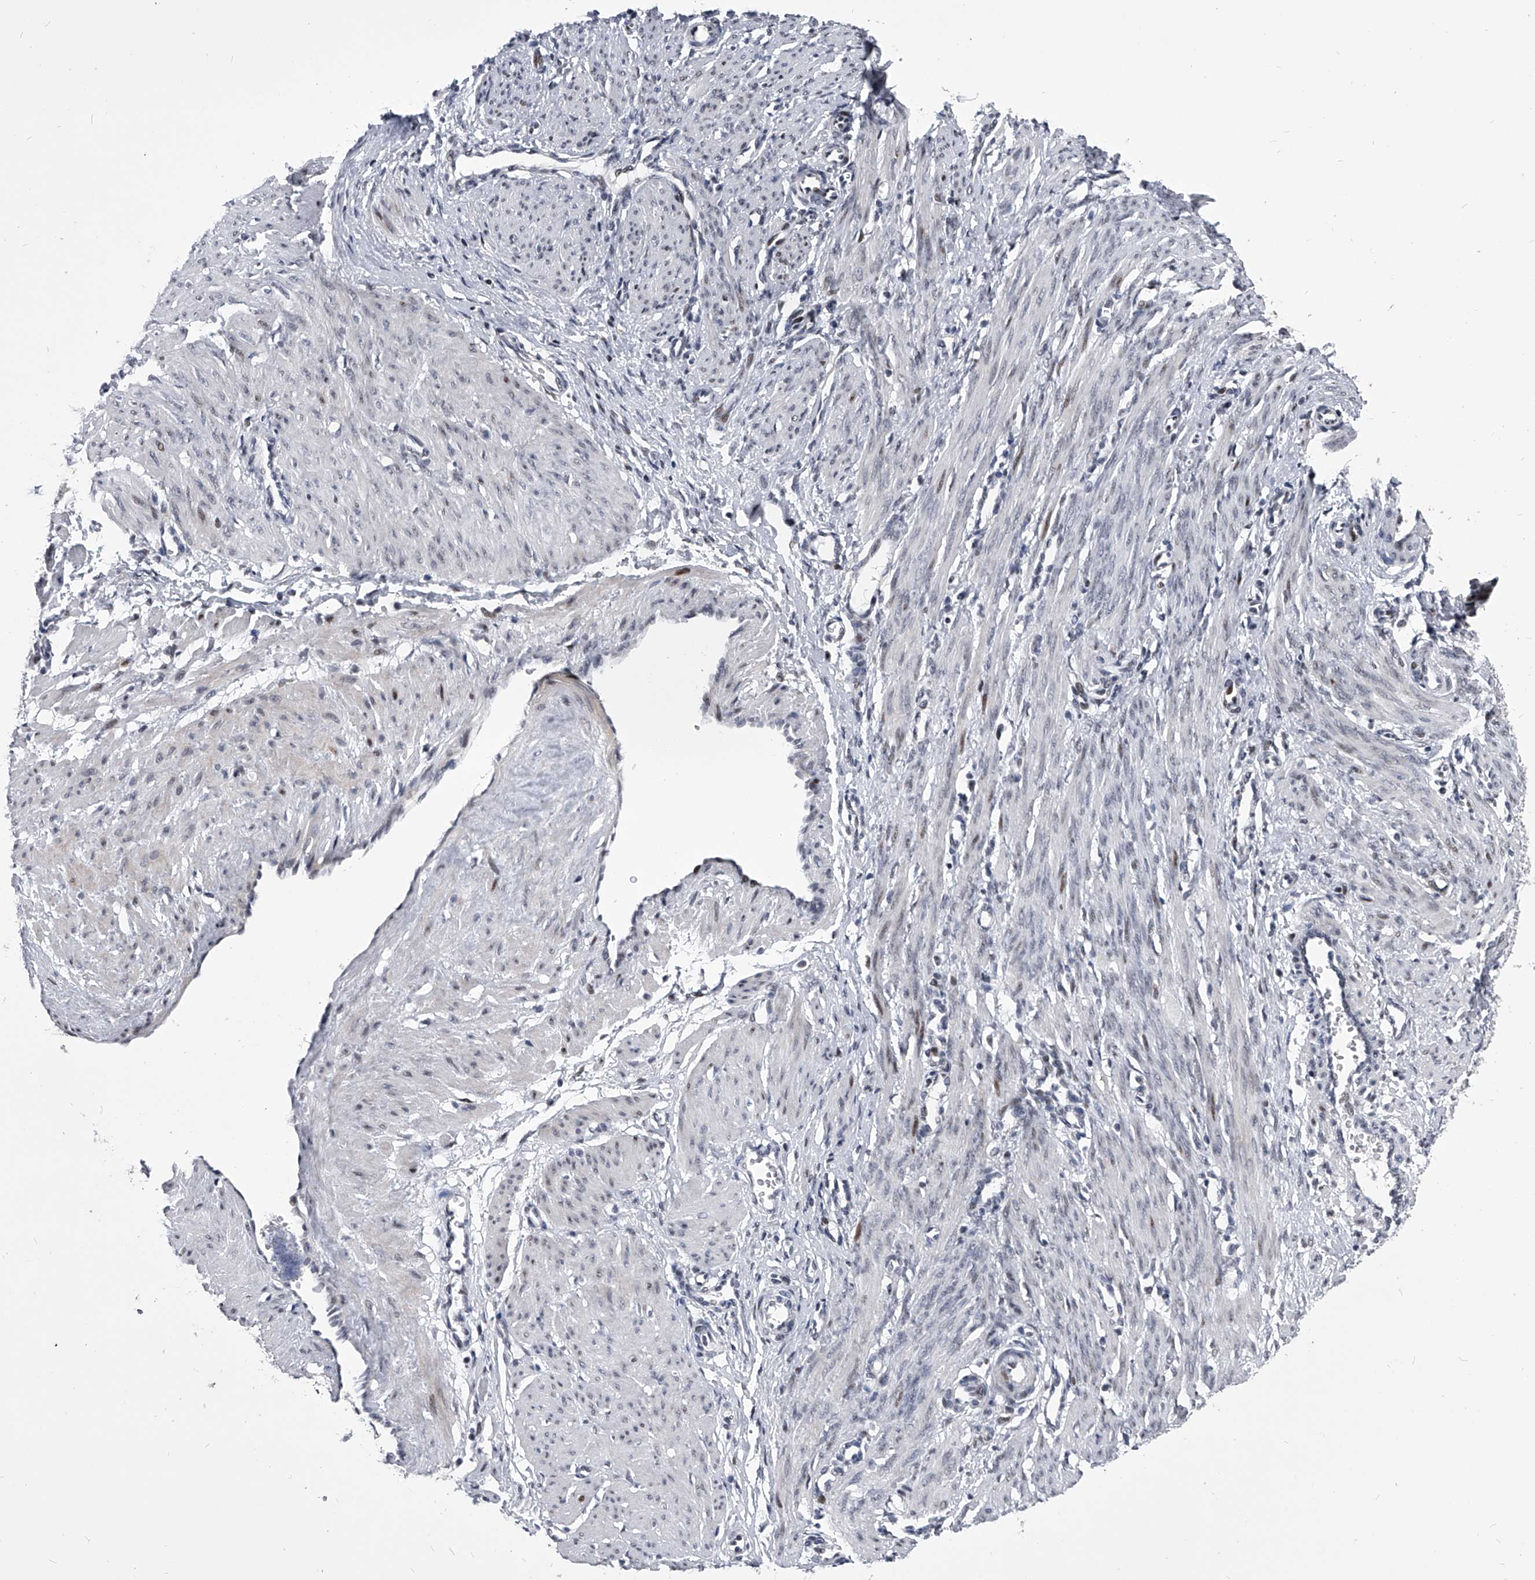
{"staining": {"intensity": "weak", "quantity": "<25%", "location": "nuclear"}, "tissue": "smooth muscle", "cell_type": "Smooth muscle cells", "image_type": "normal", "snomed": [{"axis": "morphology", "description": "Normal tissue, NOS"}, {"axis": "topography", "description": "Endometrium"}], "caption": "High power microscopy photomicrograph of an immunohistochemistry photomicrograph of benign smooth muscle, revealing no significant expression in smooth muscle cells. (Immunohistochemistry, brightfield microscopy, high magnification).", "gene": "CMTR1", "patient": {"sex": "female", "age": 33}}